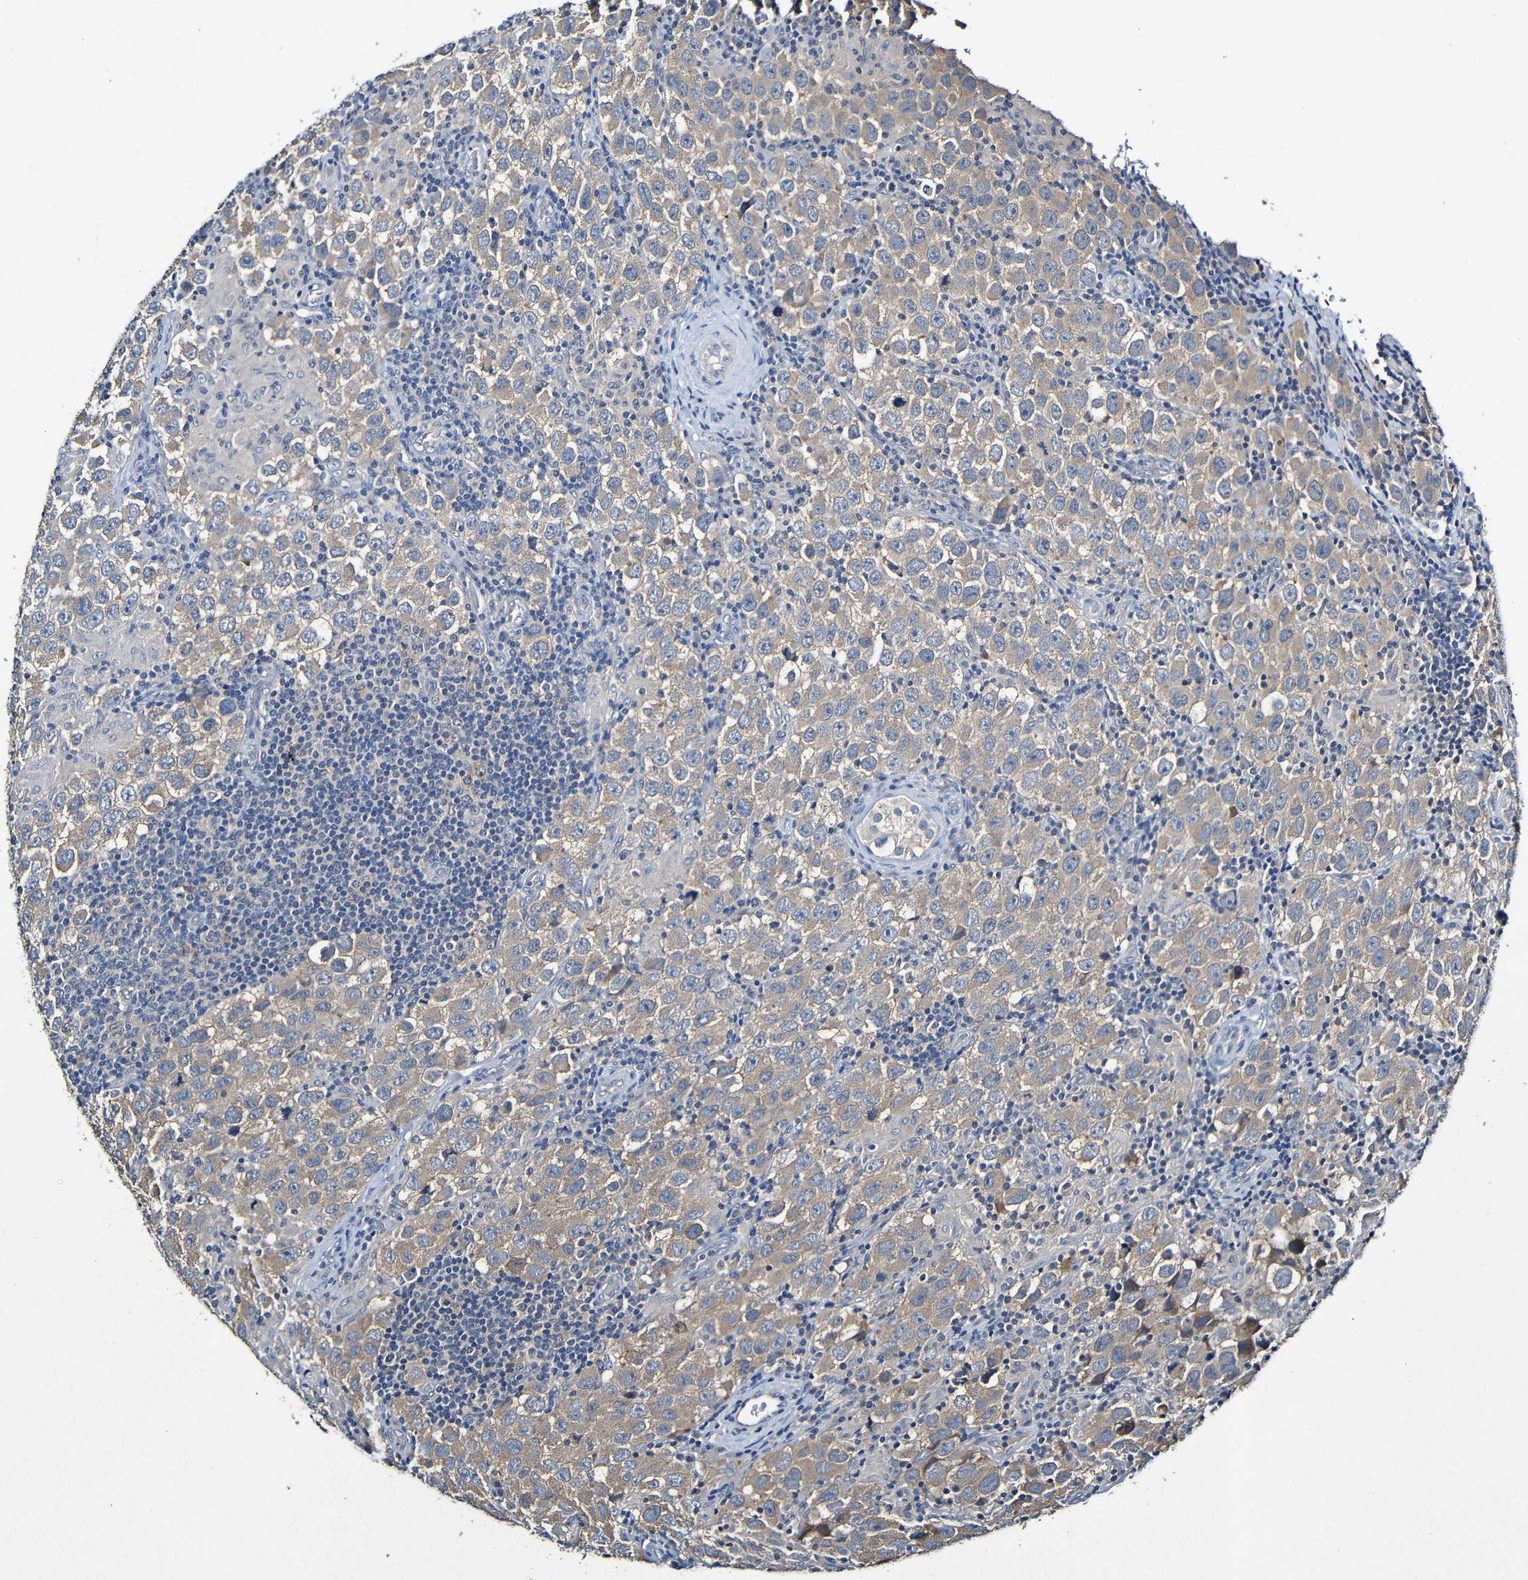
{"staining": {"intensity": "weak", "quantity": ">75%", "location": "cytoplasmic/membranous"}, "tissue": "testis cancer", "cell_type": "Tumor cells", "image_type": "cancer", "snomed": [{"axis": "morphology", "description": "Carcinoma, Embryonal, NOS"}, {"axis": "topography", "description": "Testis"}], "caption": "This is an image of IHC staining of embryonal carcinoma (testis), which shows weak expression in the cytoplasmic/membranous of tumor cells.", "gene": "LRRC70", "patient": {"sex": "male", "age": 21}}